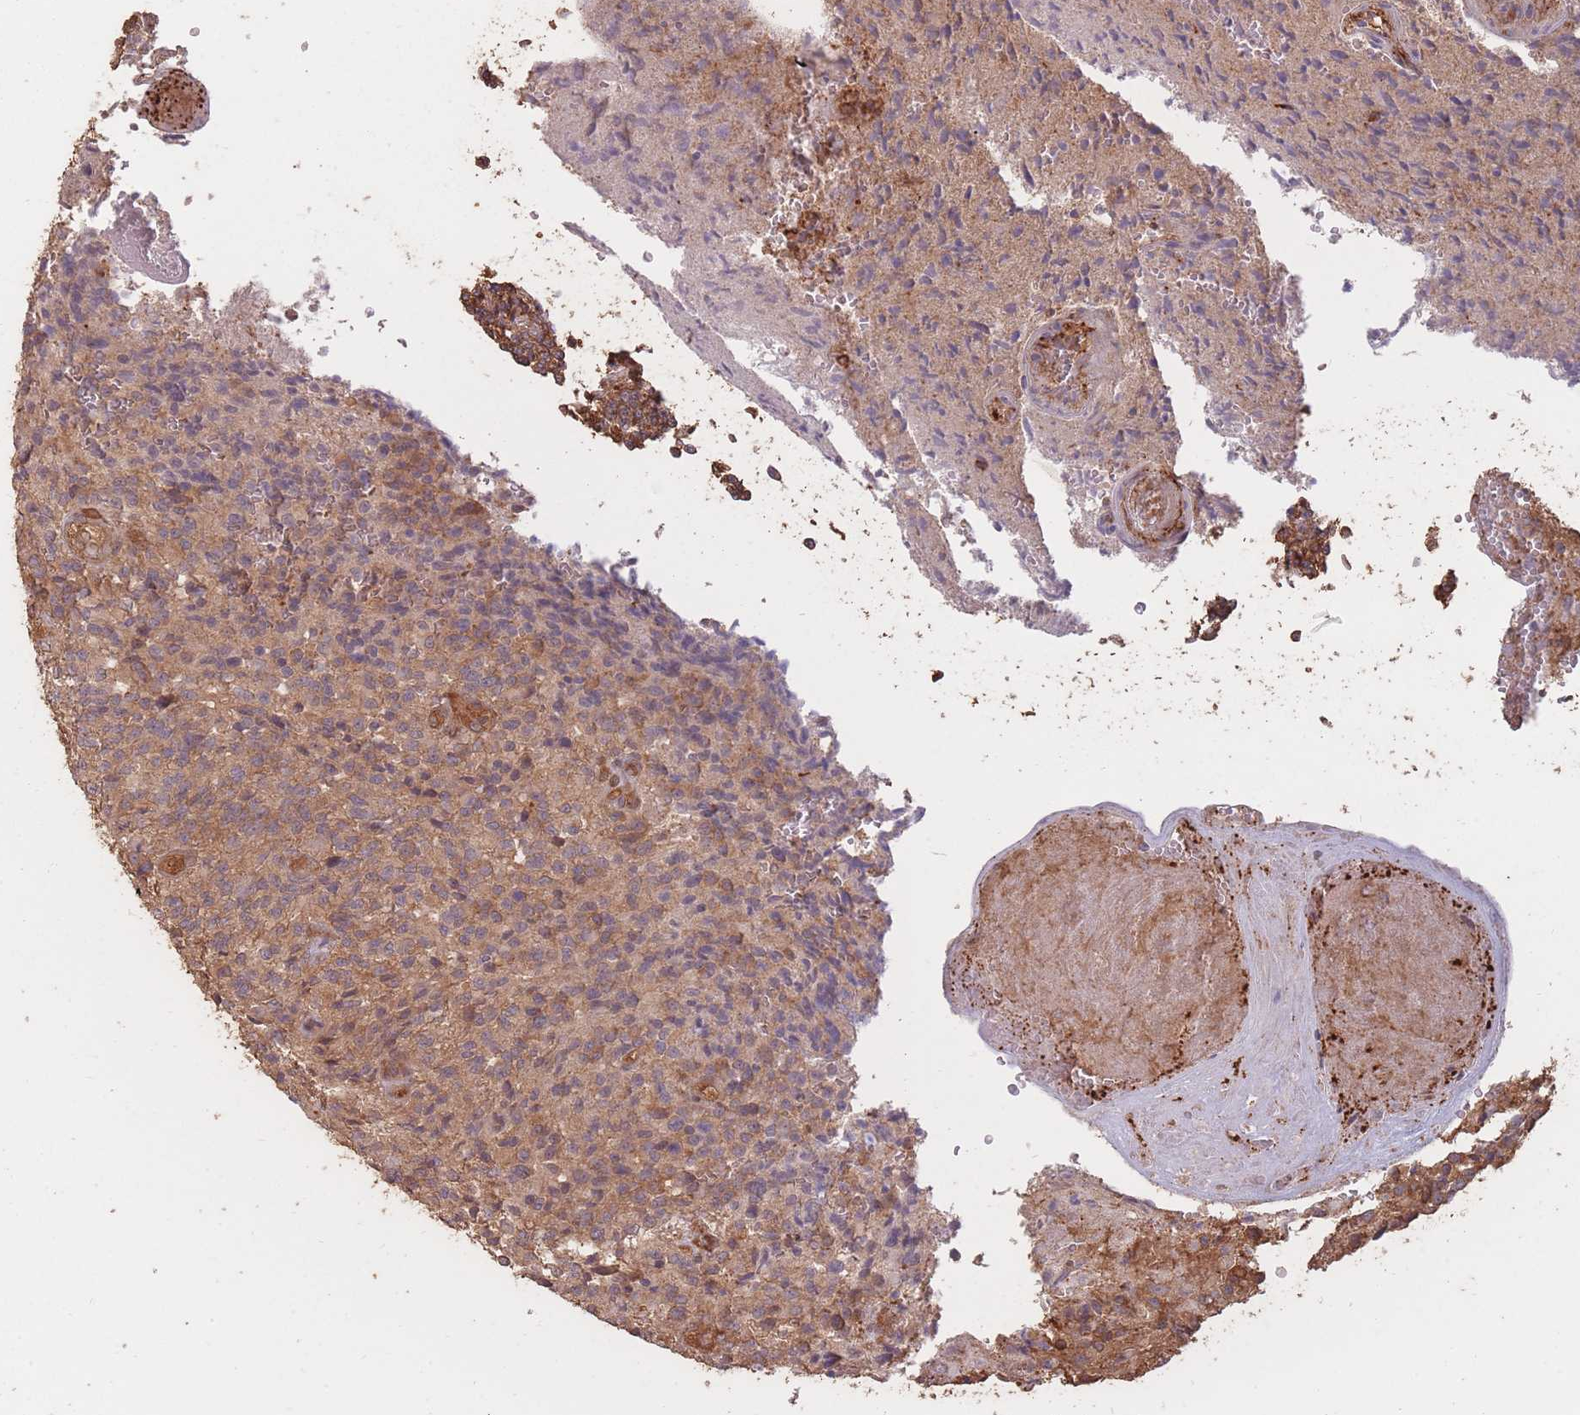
{"staining": {"intensity": "moderate", "quantity": ">75%", "location": "cytoplasmic/membranous"}, "tissue": "glioma", "cell_type": "Tumor cells", "image_type": "cancer", "snomed": [{"axis": "morphology", "description": "Normal tissue, NOS"}, {"axis": "morphology", "description": "Glioma, malignant, High grade"}, {"axis": "topography", "description": "Cerebral cortex"}], "caption": "A micrograph showing moderate cytoplasmic/membranous positivity in approximately >75% of tumor cells in glioma, as visualized by brown immunohistochemical staining.", "gene": "PLS3", "patient": {"sex": "male", "age": 56}}